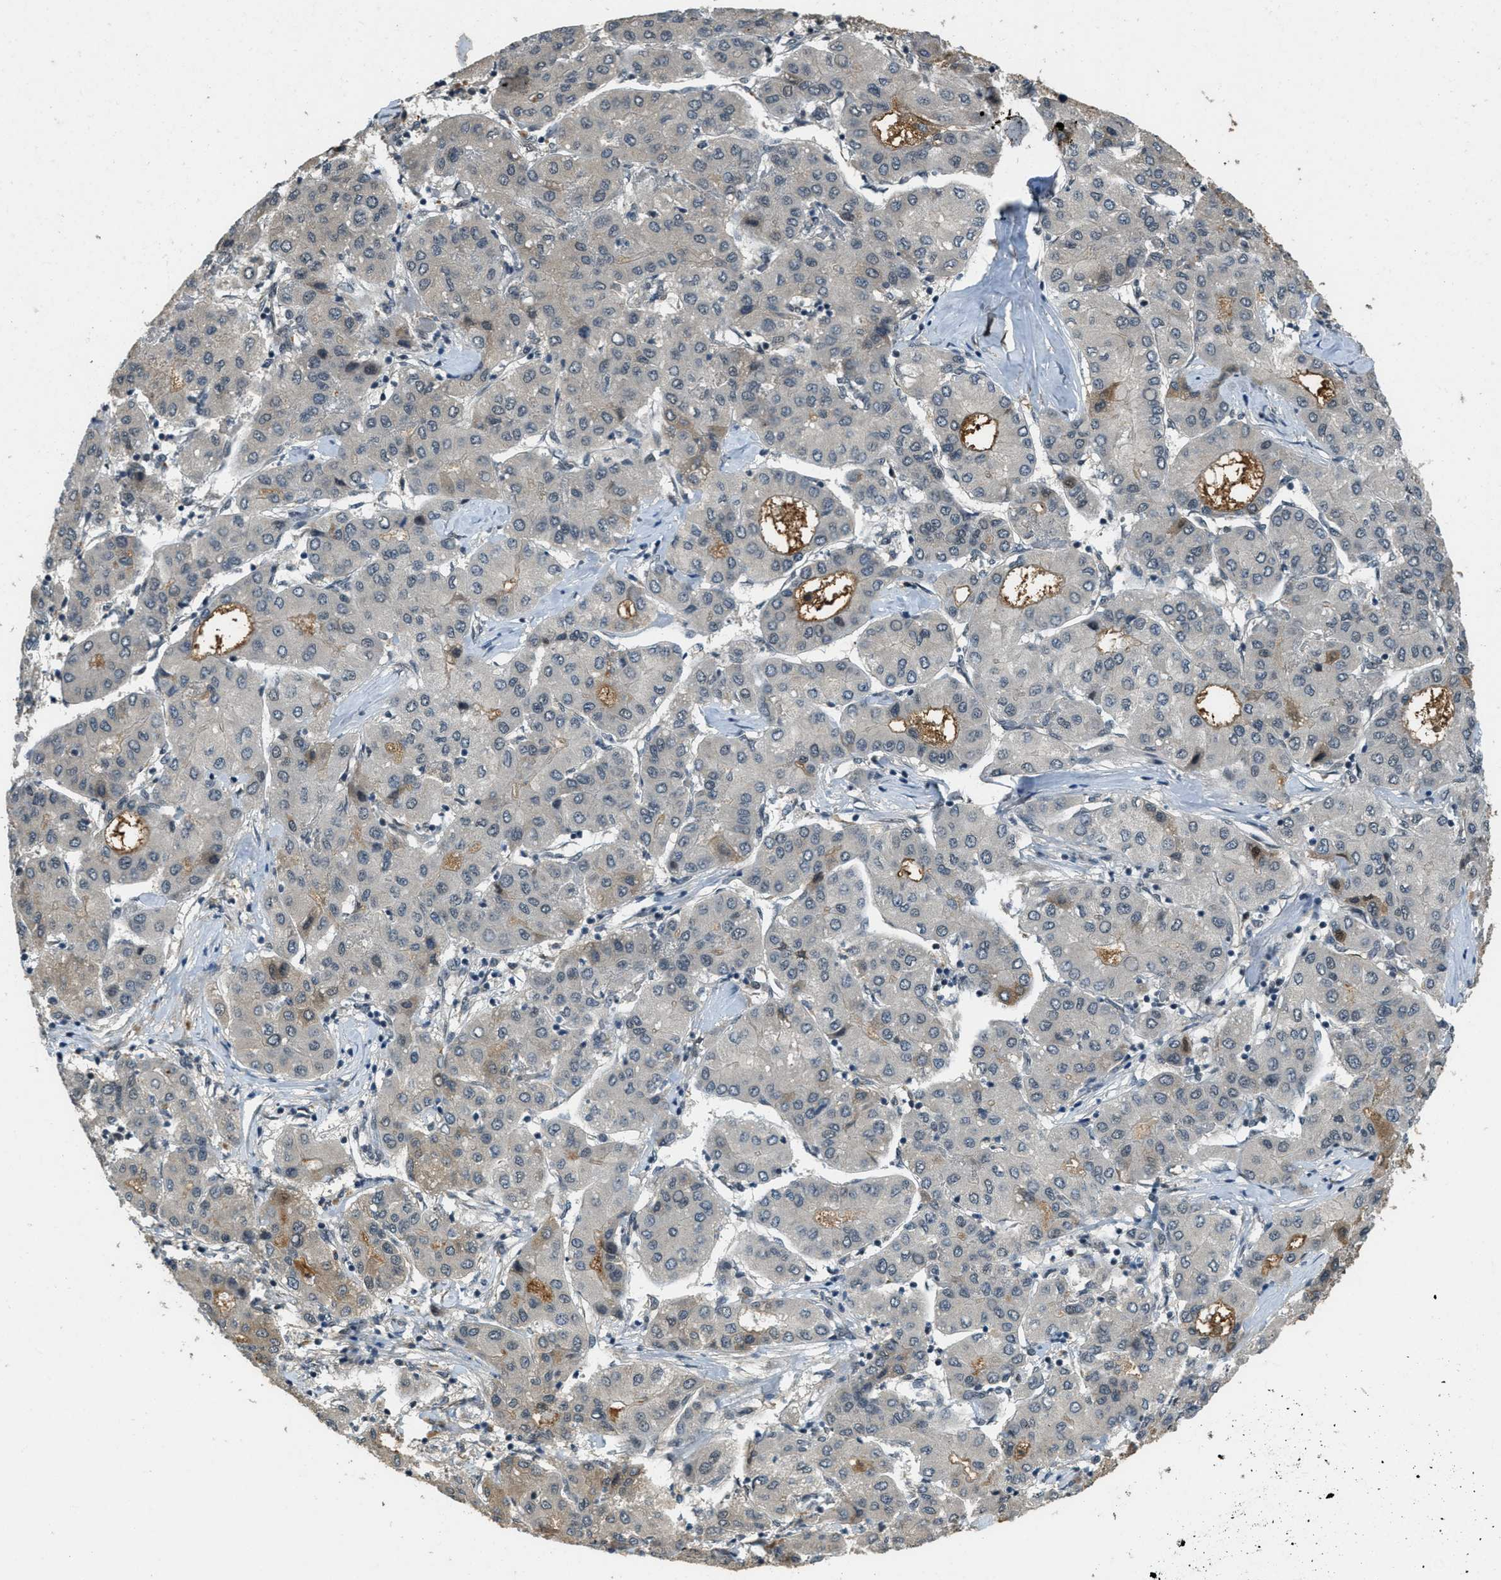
{"staining": {"intensity": "moderate", "quantity": "<25%", "location": "cytoplasmic/membranous"}, "tissue": "liver cancer", "cell_type": "Tumor cells", "image_type": "cancer", "snomed": [{"axis": "morphology", "description": "Carcinoma, Hepatocellular, NOS"}, {"axis": "topography", "description": "Liver"}], "caption": "Approximately <25% of tumor cells in hepatocellular carcinoma (liver) display moderate cytoplasmic/membranous protein staining as visualized by brown immunohistochemical staining.", "gene": "ZNF148", "patient": {"sex": "male", "age": 65}}